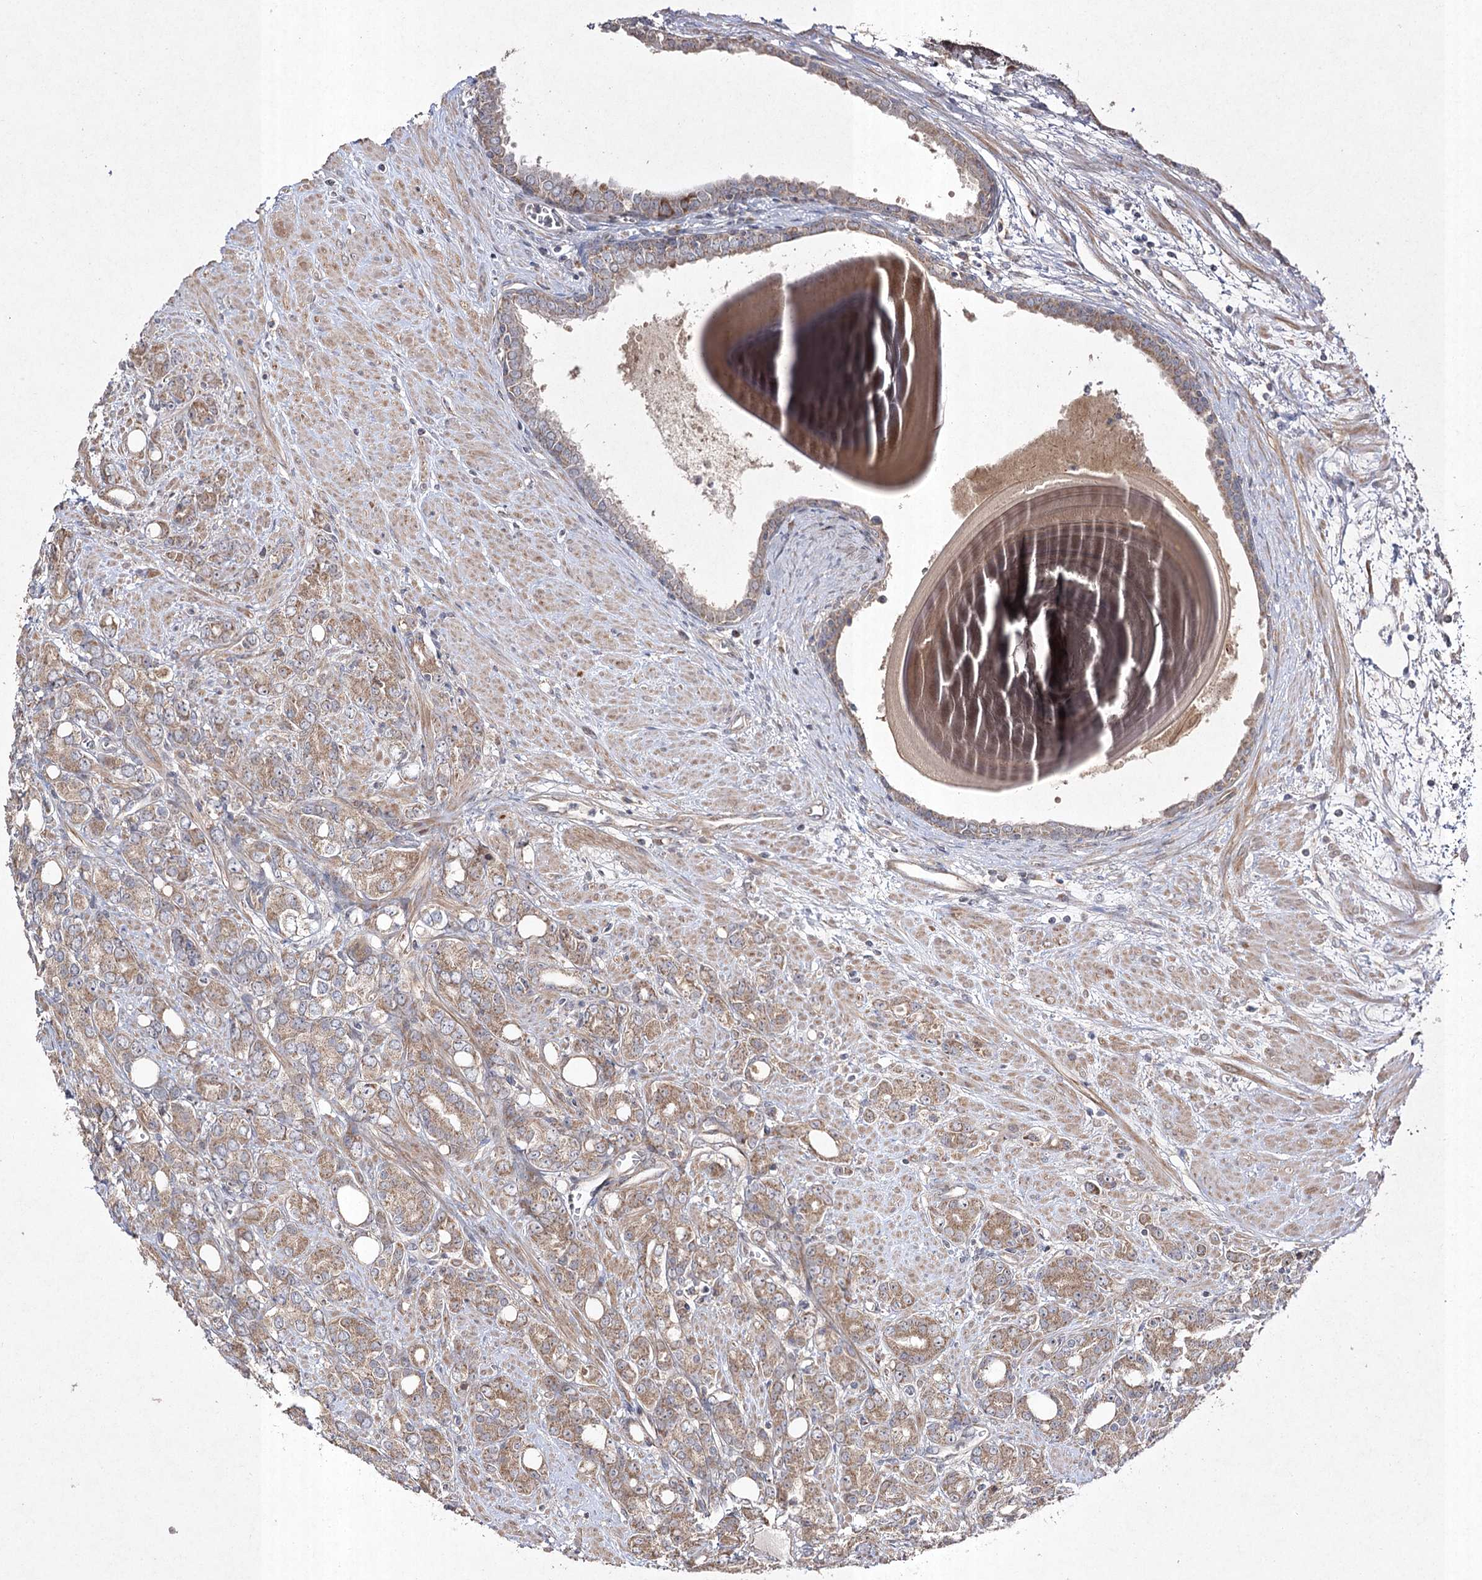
{"staining": {"intensity": "moderate", "quantity": ">75%", "location": "cytoplasmic/membranous"}, "tissue": "prostate cancer", "cell_type": "Tumor cells", "image_type": "cancer", "snomed": [{"axis": "morphology", "description": "Adenocarcinoma, High grade"}, {"axis": "topography", "description": "Prostate"}], "caption": "High-grade adenocarcinoma (prostate) tissue demonstrates moderate cytoplasmic/membranous staining in about >75% of tumor cells, visualized by immunohistochemistry. The protein is stained brown, and the nuclei are stained in blue (DAB IHC with brightfield microscopy, high magnification).", "gene": "FANCL", "patient": {"sex": "male", "age": 62}}